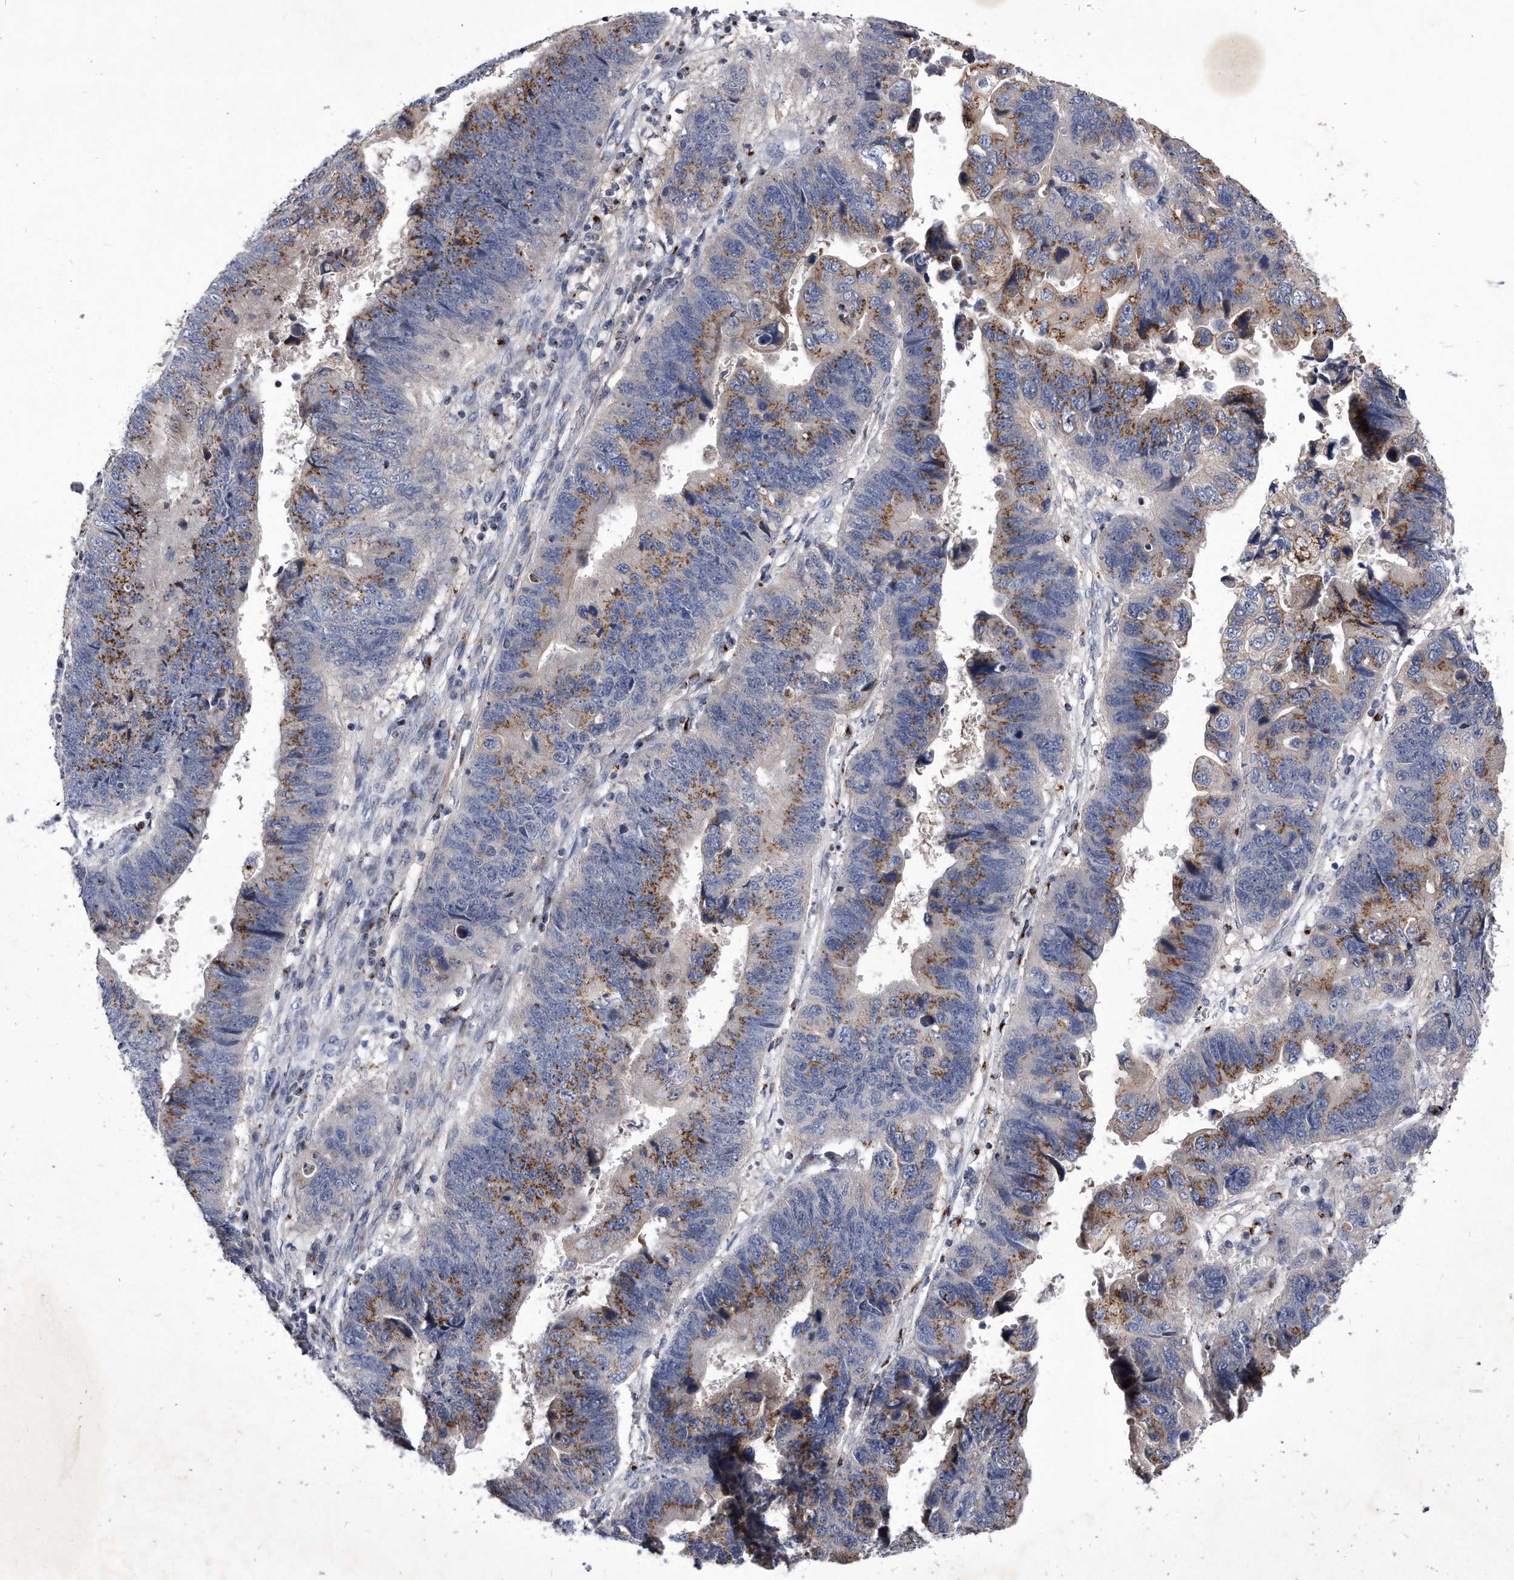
{"staining": {"intensity": "moderate", "quantity": ">75%", "location": "cytoplasmic/membranous"}, "tissue": "stomach cancer", "cell_type": "Tumor cells", "image_type": "cancer", "snomed": [{"axis": "morphology", "description": "Adenocarcinoma, NOS"}, {"axis": "topography", "description": "Stomach"}], "caption": "Adenocarcinoma (stomach) stained for a protein shows moderate cytoplasmic/membranous positivity in tumor cells. (brown staining indicates protein expression, while blue staining denotes nuclei).", "gene": "MGAT4A", "patient": {"sex": "male", "age": 59}}